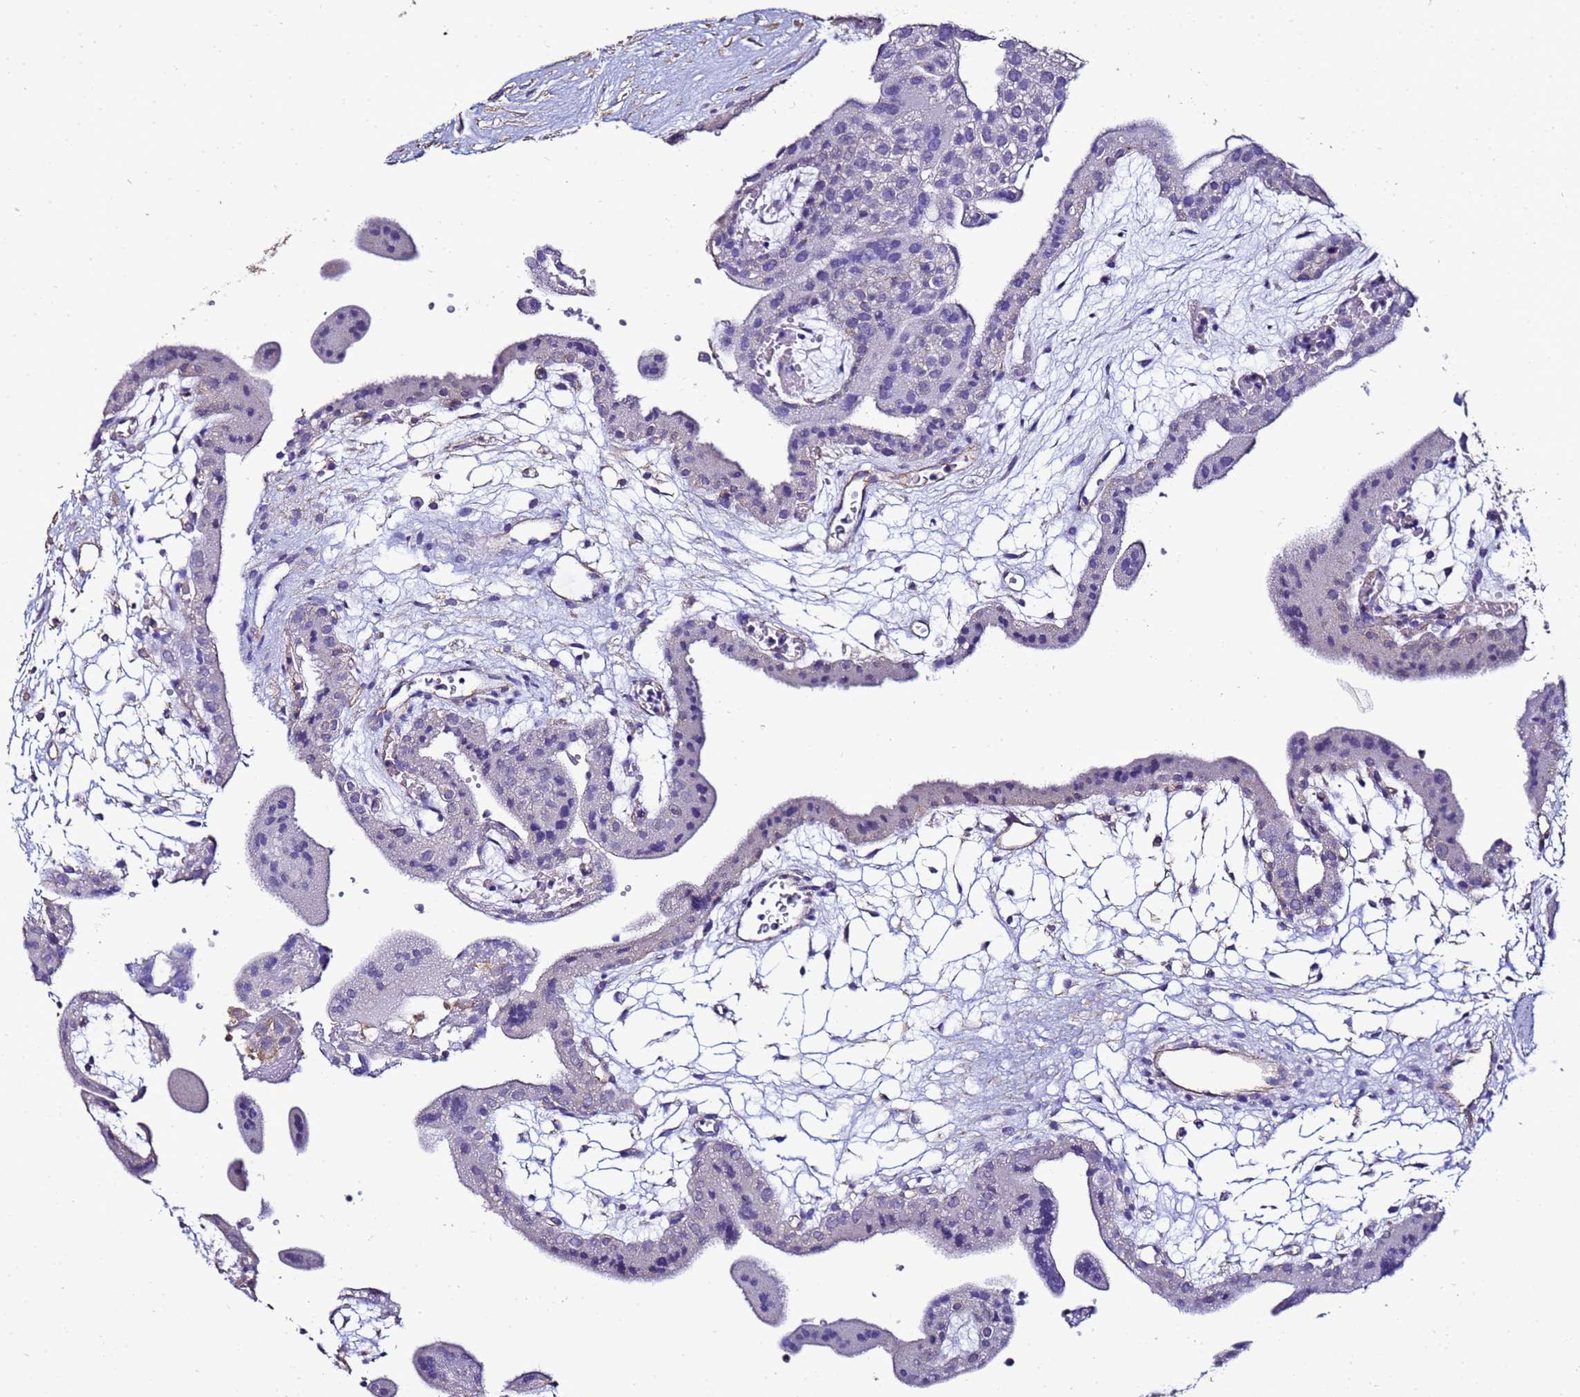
{"staining": {"intensity": "weak", "quantity": "25%-75%", "location": "cytoplasmic/membranous,nuclear"}, "tissue": "placenta", "cell_type": "Decidual cells", "image_type": "normal", "snomed": [{"axis": "morphology", "description": "Normal tissue, NOS"}, {"axis": "topography", "description": "Placenta"}], "caption": "Immunohistochemical staining of benign placenta exhibits low levels of weak cytoplasmic/membranous,nuclear staining in about 25%-75% of decidual cells.", "gene": "ENOPH1", "patient": {"sex": "female", "age": 18}}